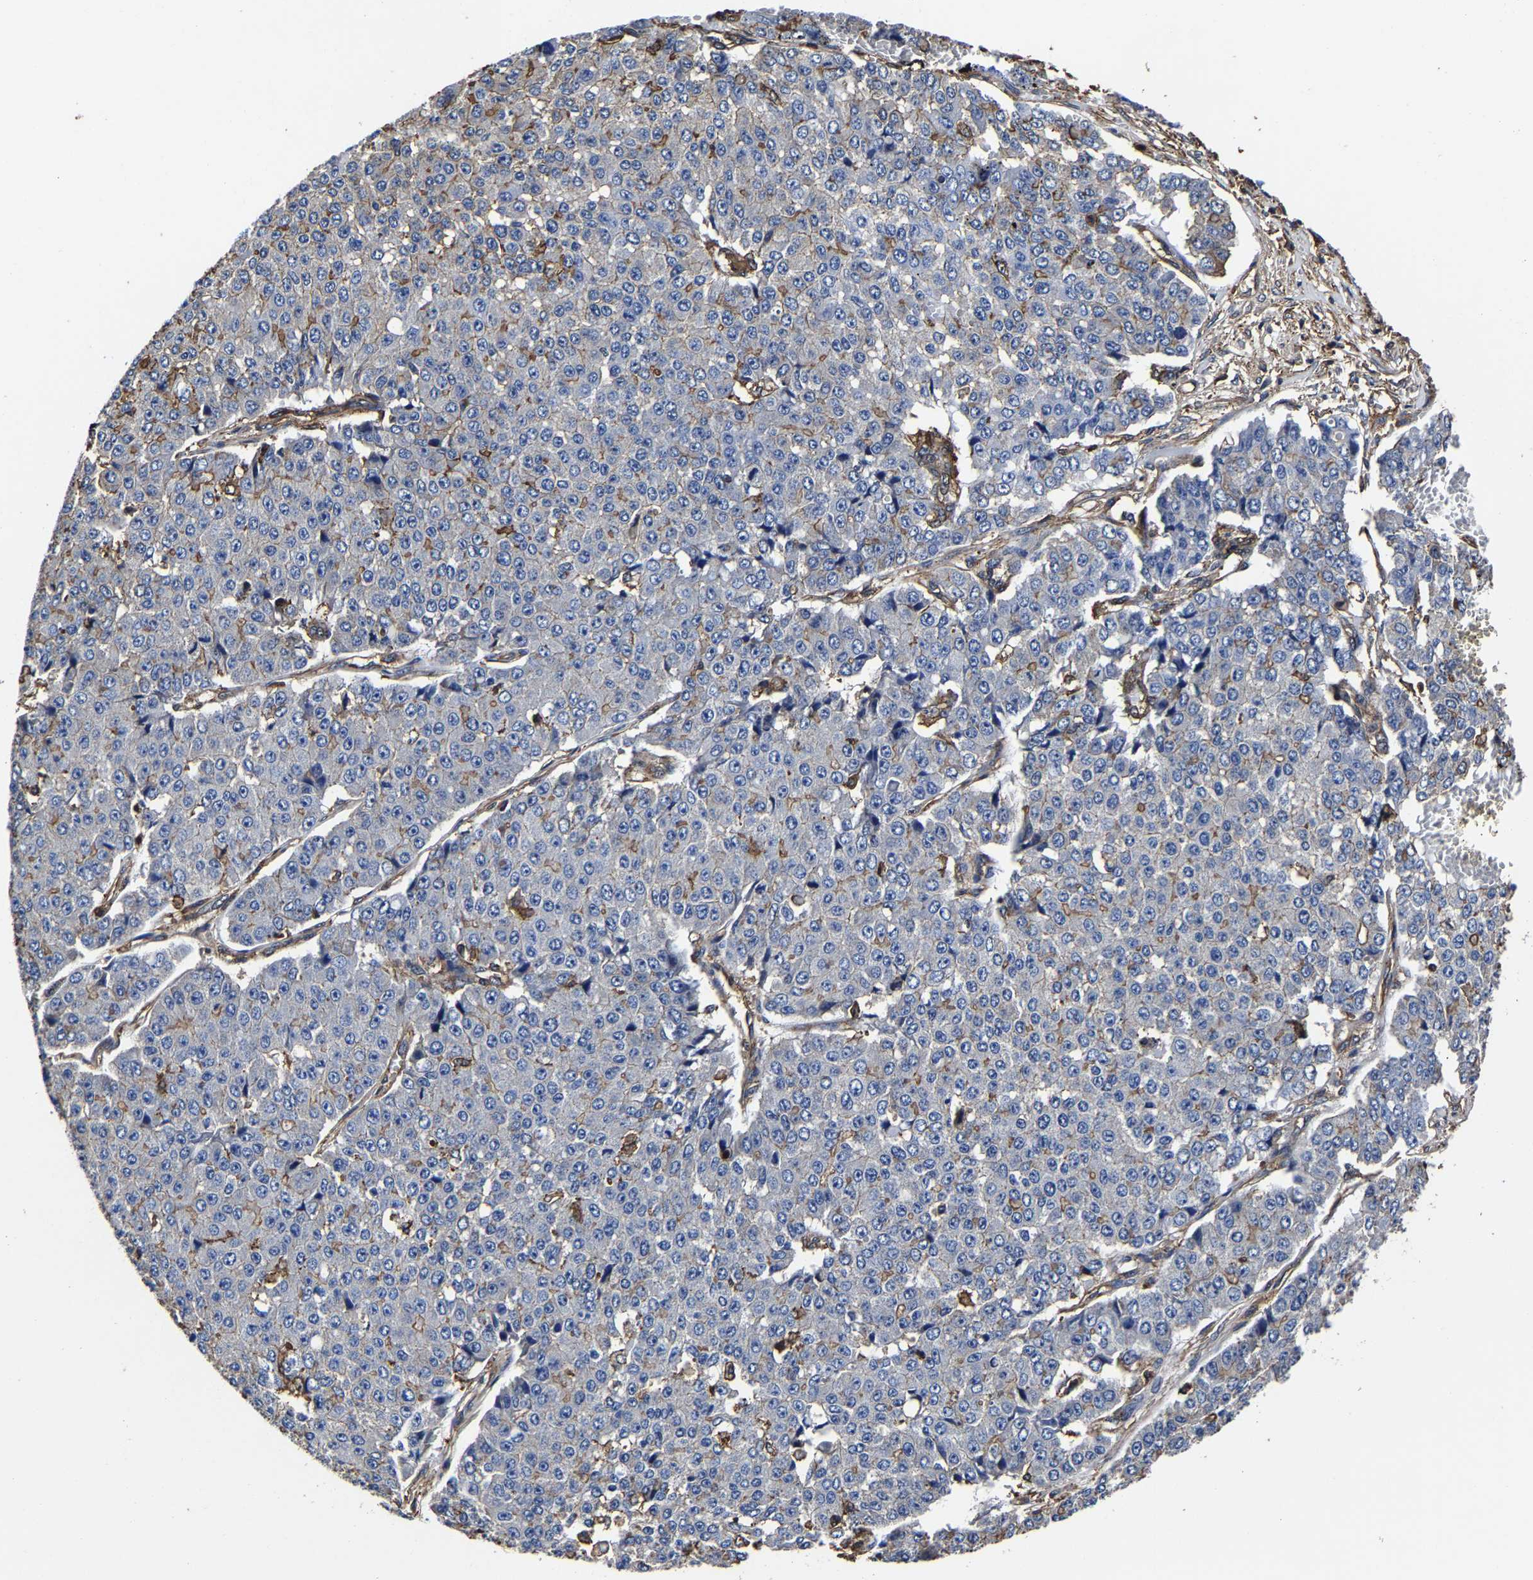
{"staining": {"intensity": "negative", "quantity": "none", "location": "none"}, "tissue": "pancreatic cancer", "cell_type": "Tumor cells", "image_type": "cancer", "snomed": [{"axis": "morphology", "description": "Adenocarcinoma, NOS"}, {"axis": "topography", "description": "Pancreas"}], "caption": "A high-resolution micrograph shows IHC staining of adenocarcinoma (pancreatic), which exhibits no significant staining in tumor cells.", "gene": "SSH3", "patient": {"sex": "male", "age": 50}}